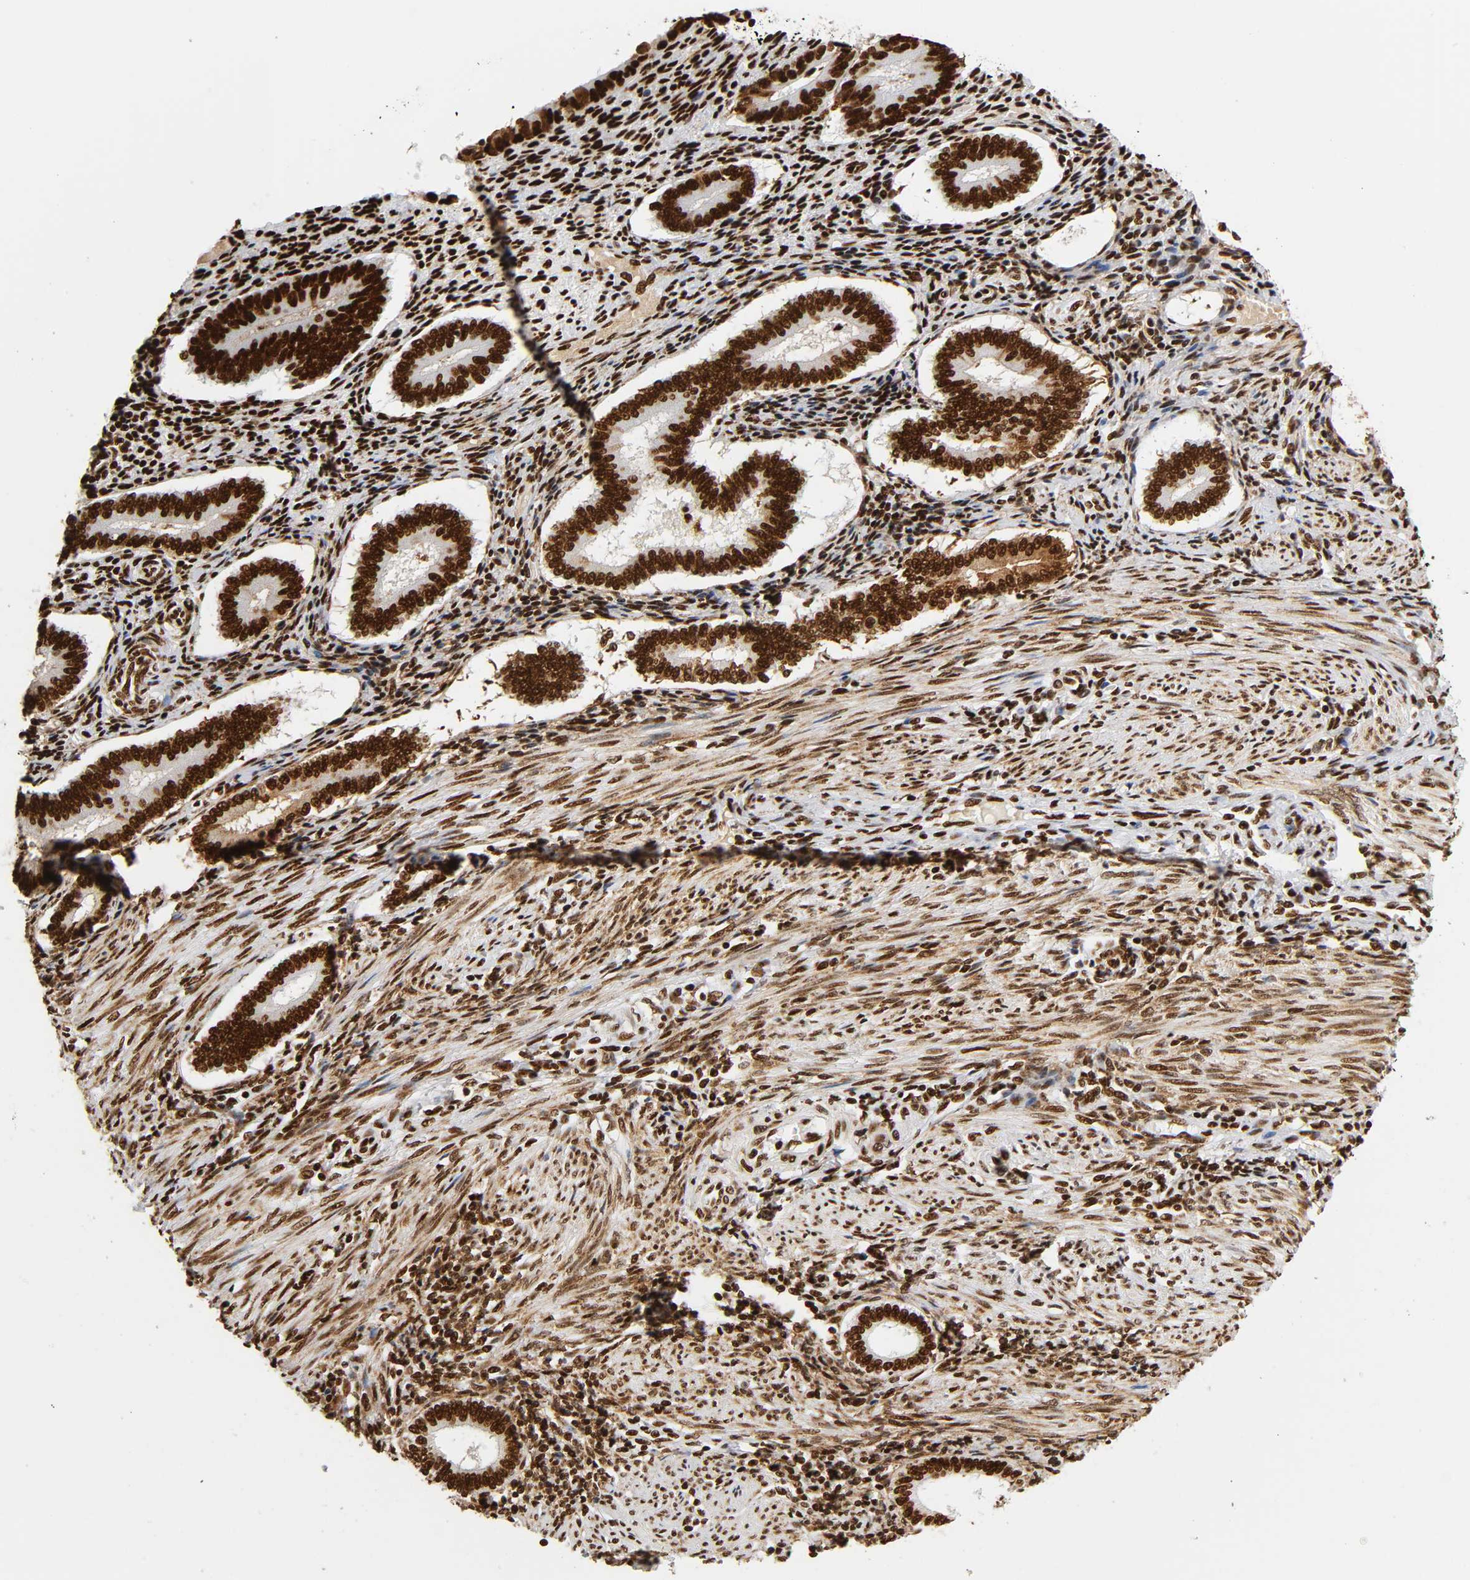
{"staining": {"intensity": "strong", "quantity": ">75%", "location": "nuclear"}, "tissue": "endometrium", "cell_type": "Cells in endometrial stroma", "image_type": "normal", "snomed": [{"axis": "morphology", "description": "Normal tissue, NOS"}, {"axis": "topography", "description": "Endometrium"}], "caption": "A micrograph of endometrium stained for a protein exhibits strong nuclear brown staining in cells in endometrial stroma.", "gene": "XRCC6", "patient": {"sex": "female", "age": 42}}